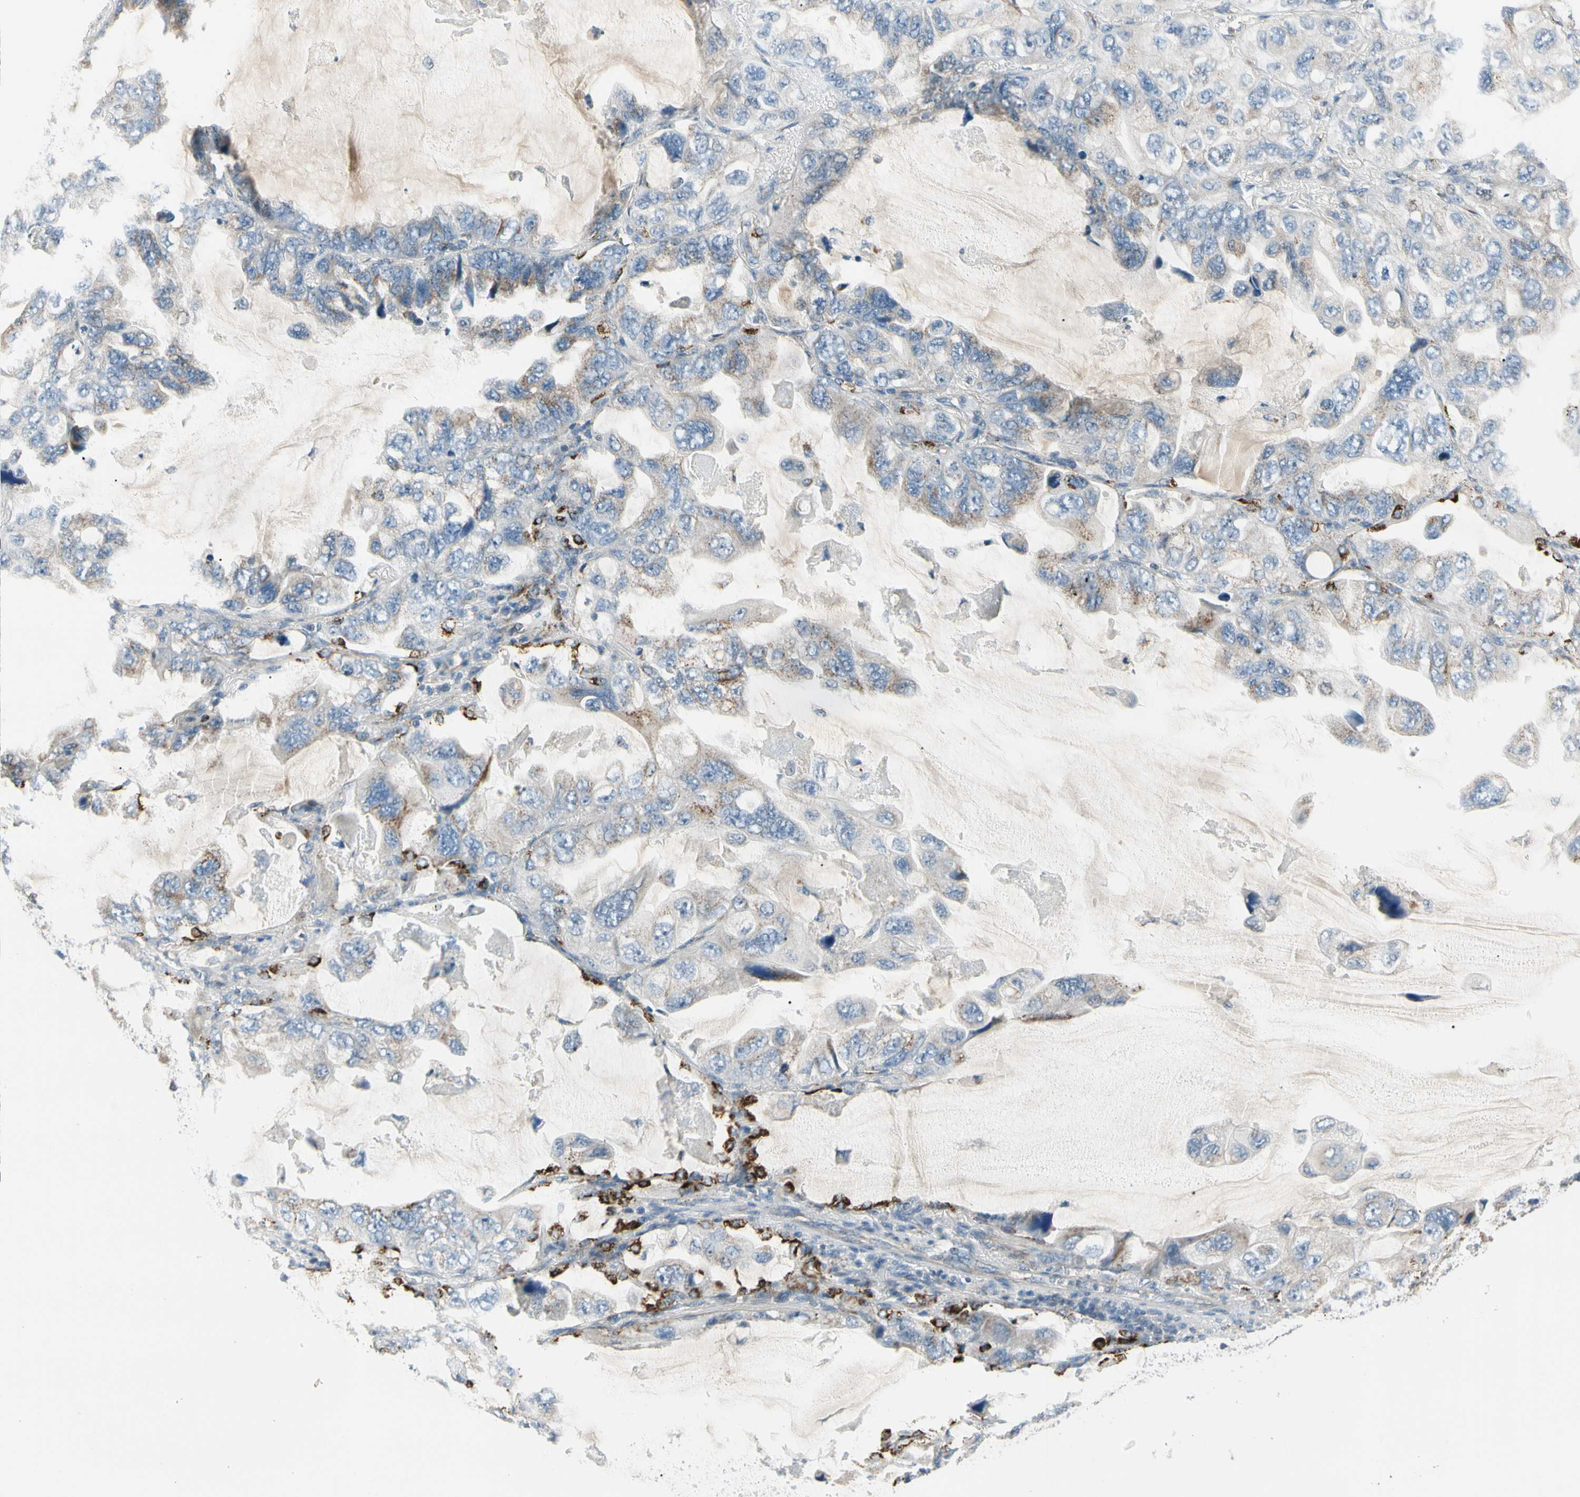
{"staining": {"intensity": "moderate", "quantity": "25%-75%", "location": "cytoplasmic/membranous"}, "tissue": "lung cancer", "cell_type": "Tumor cells", "image_type": "cancer", "snomed": [{"axis": "morphology", "description": "Squamous cell carcinoma, NOS"}, {"axis": "topography", "description": "Lung"}], "caption": "Tumor cells demonstrate medium levels of moderate cytoplasmic/membranous positivity in approximately 25%-75% of cells in human lung cancer.", "gene": "ABCA3", "patient": {"sex": "female", "age": 73}}